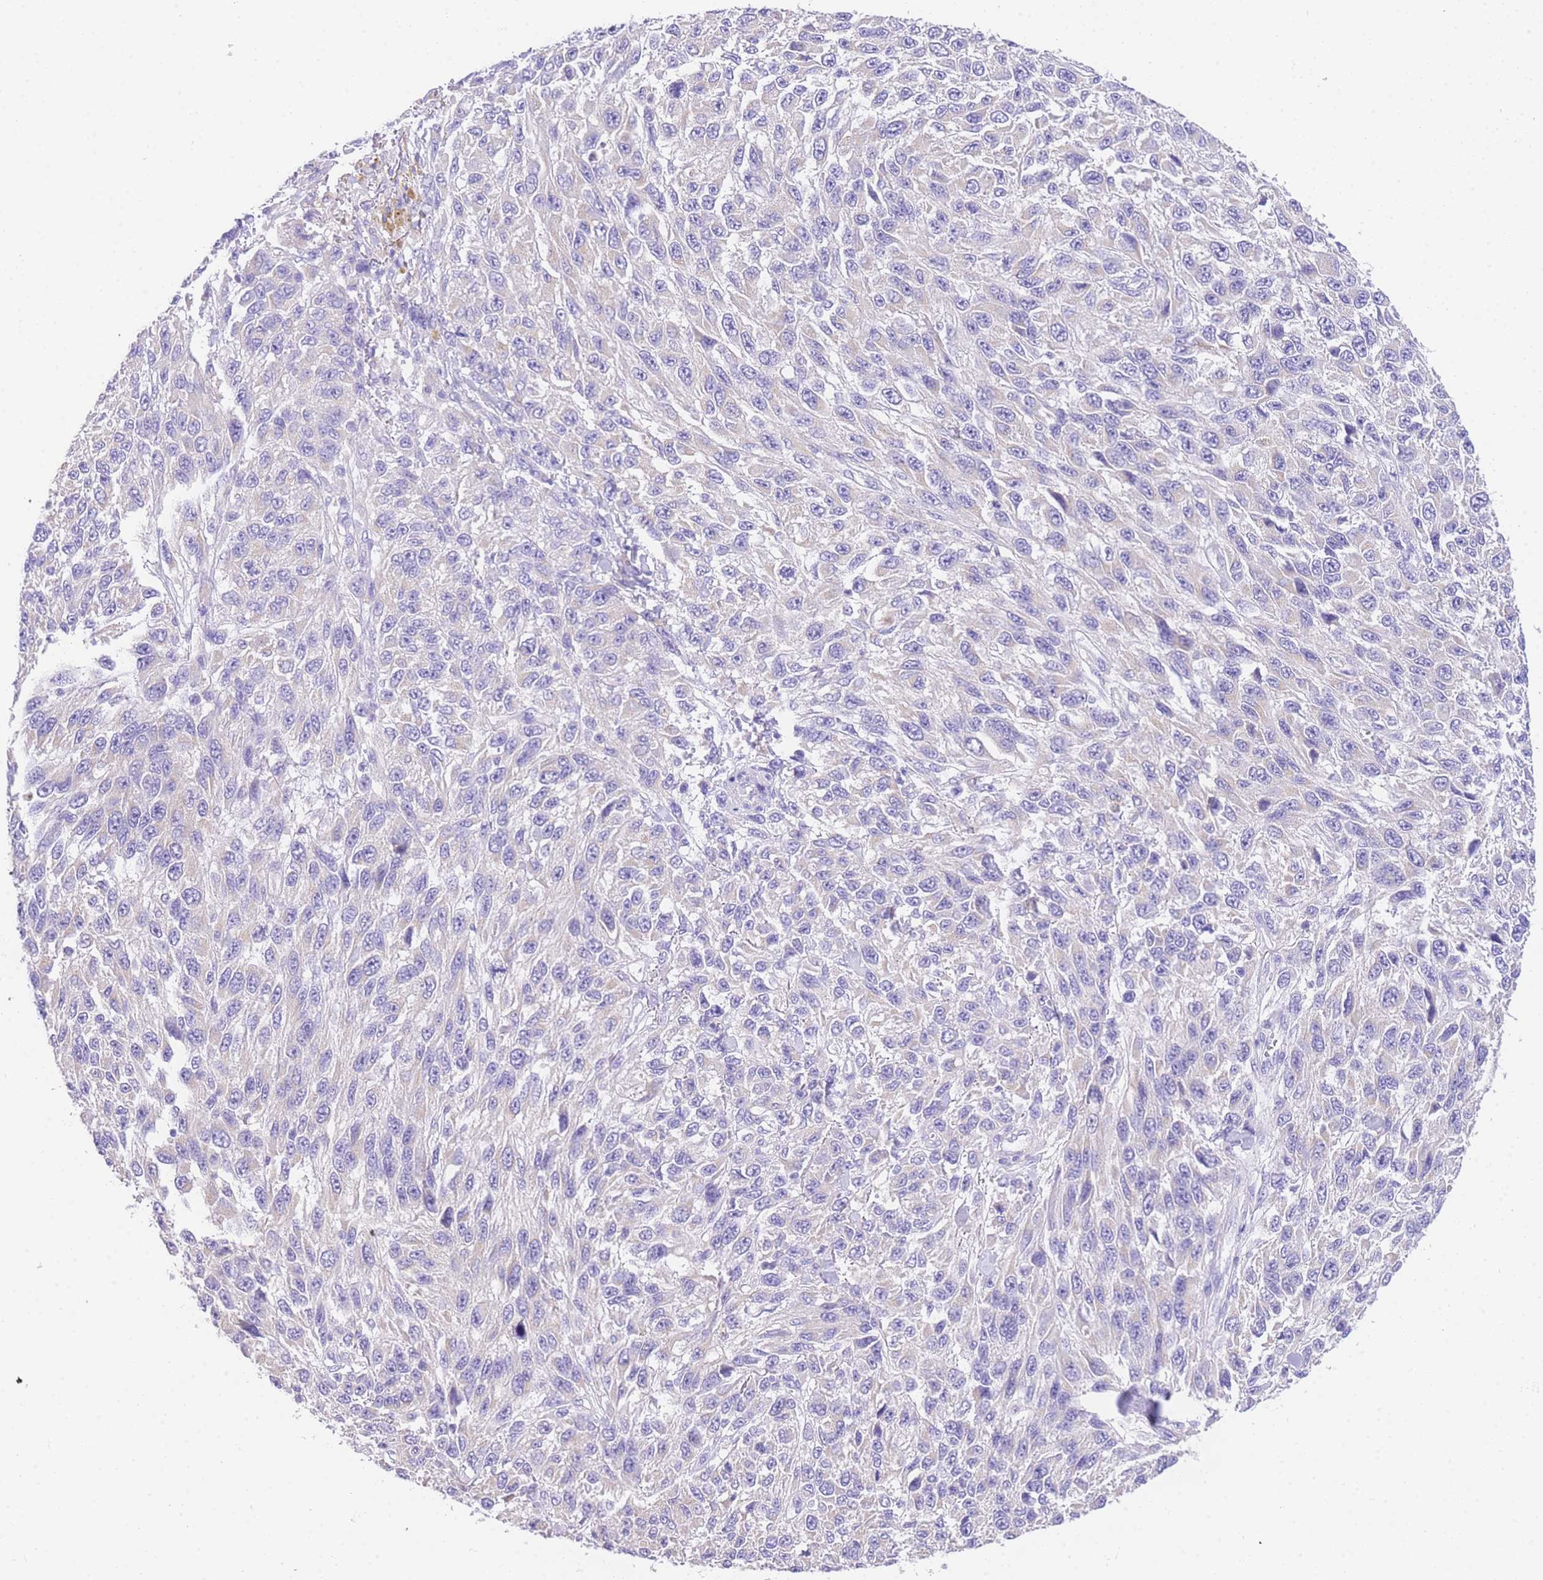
{"staining": {"intensity": "negative", "quantity": "none", "location": "none"}, "tissue": "melanoma", "cell_type": "Tumor cells", "image_type": "cancer", "snomed": [{"axis": "morphology", "description": "Malignant melanoma, NOS"}, {"axis": "topography", "description": "Skin"}], "caption": "Immunohistochemical staining of human melanoma shows no significant positivity in tumor cells. (Immunohistochemistry, brightfield microscopy, high magnification).", "gene": "EPN2", "patient": {"sex": "female", "age": 96}}